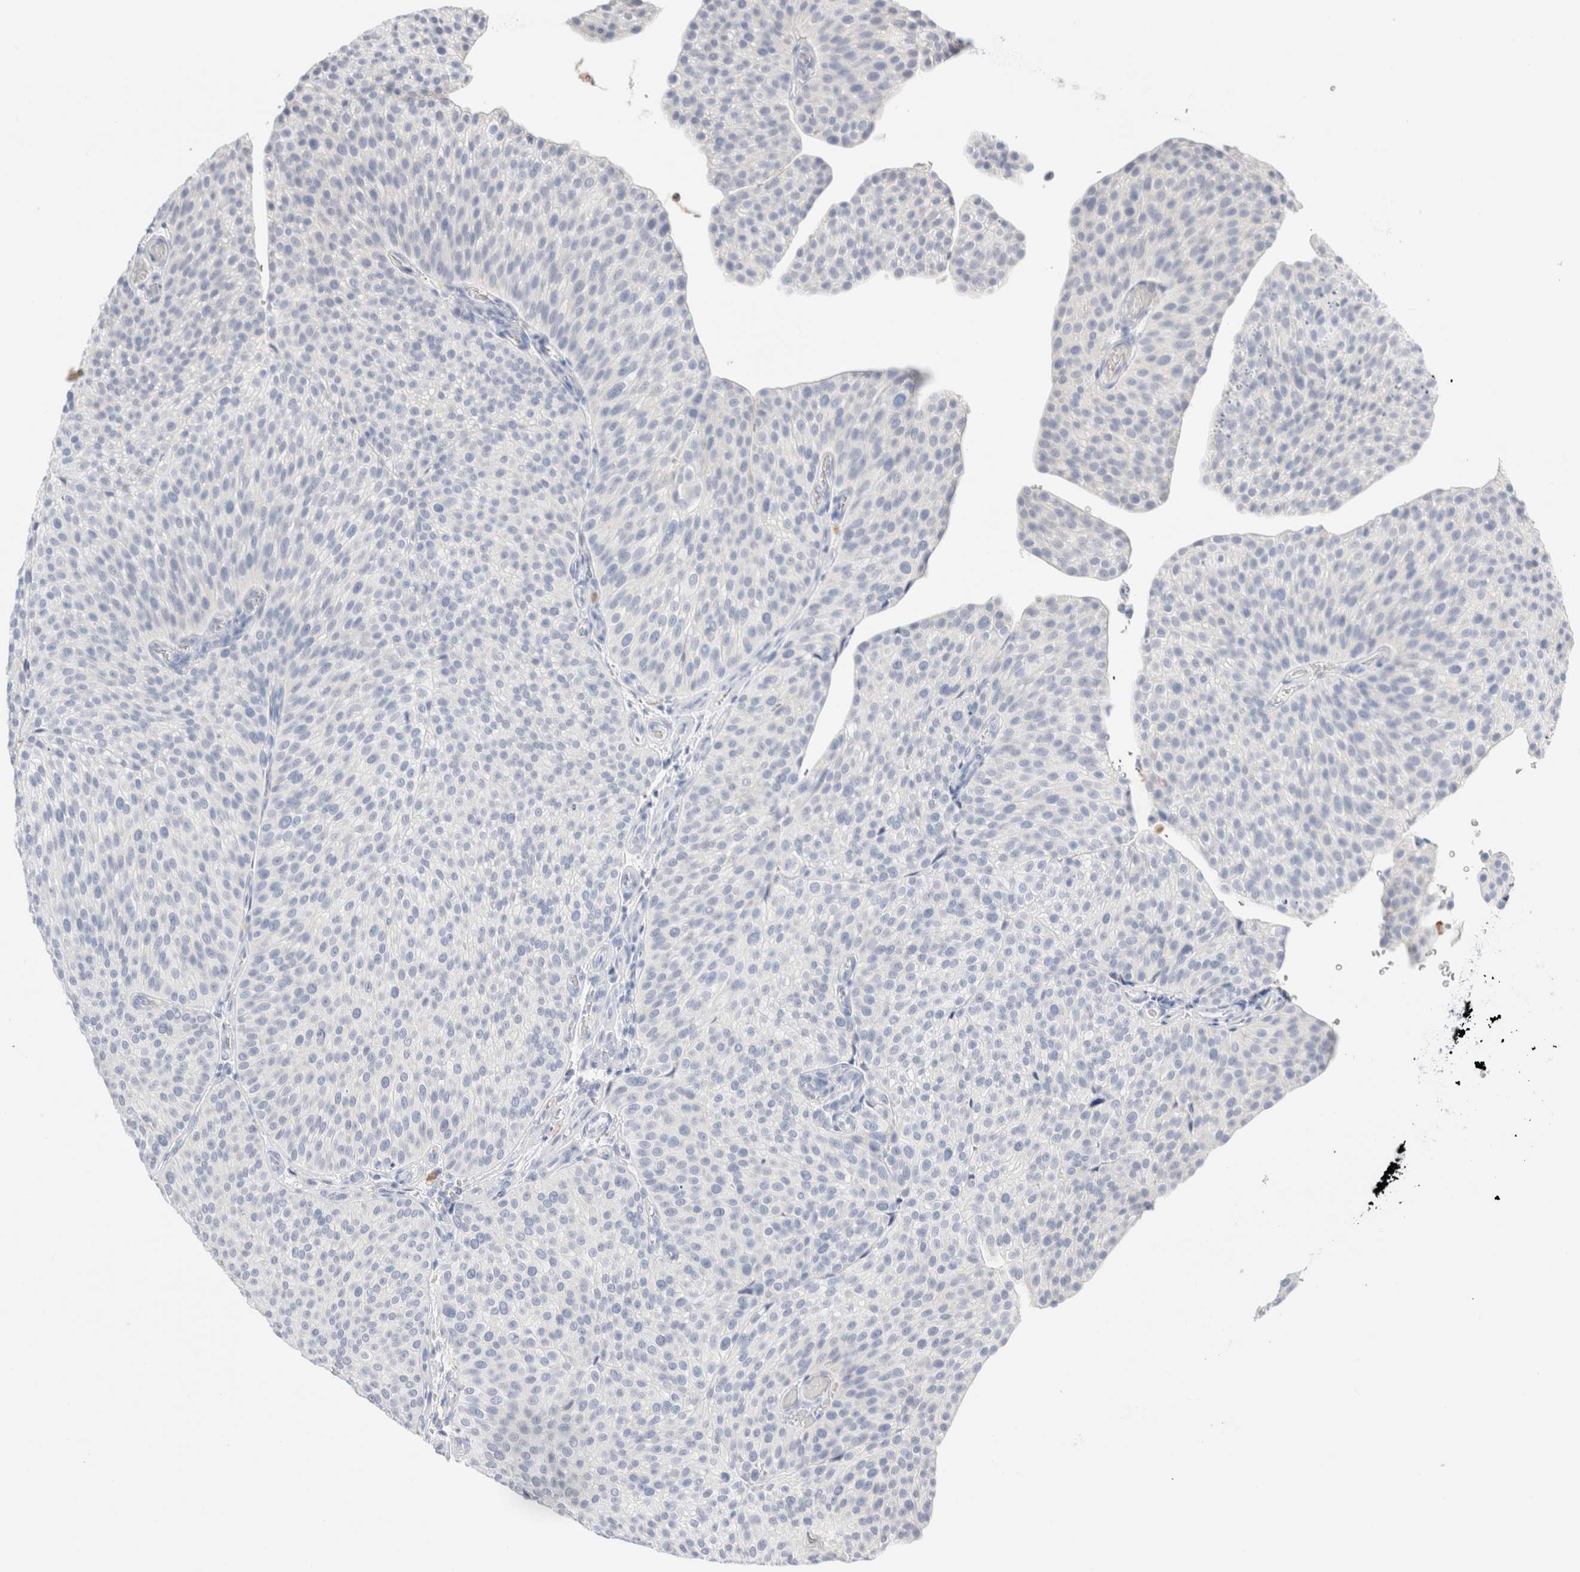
{"staining": {"intensity": "negative", "quantity": "none", "location": "none"}, "tissue": "urothelial cancer", "cell_type": "Tumor cells", "image_type": "cancer", "snomed": [{"axis": "morphology", "description": "Normal tissue, NOS"}, {"axis": "morphology", "description": "Urothelial carcinoma, Low grade"}, {"axis": "topography", "description": "Smooth muscle"}, {"axis": "topography", "description": "Urinary bladder"}], "caption": "IHC micrograph of neoplastic tissue: human urothelial carcinoma (low-grade) stained with DAB reveals no significant protein staining in tumor cells.", "gene": "ARG1", "patient": {"sex": "male", "age": 60}}